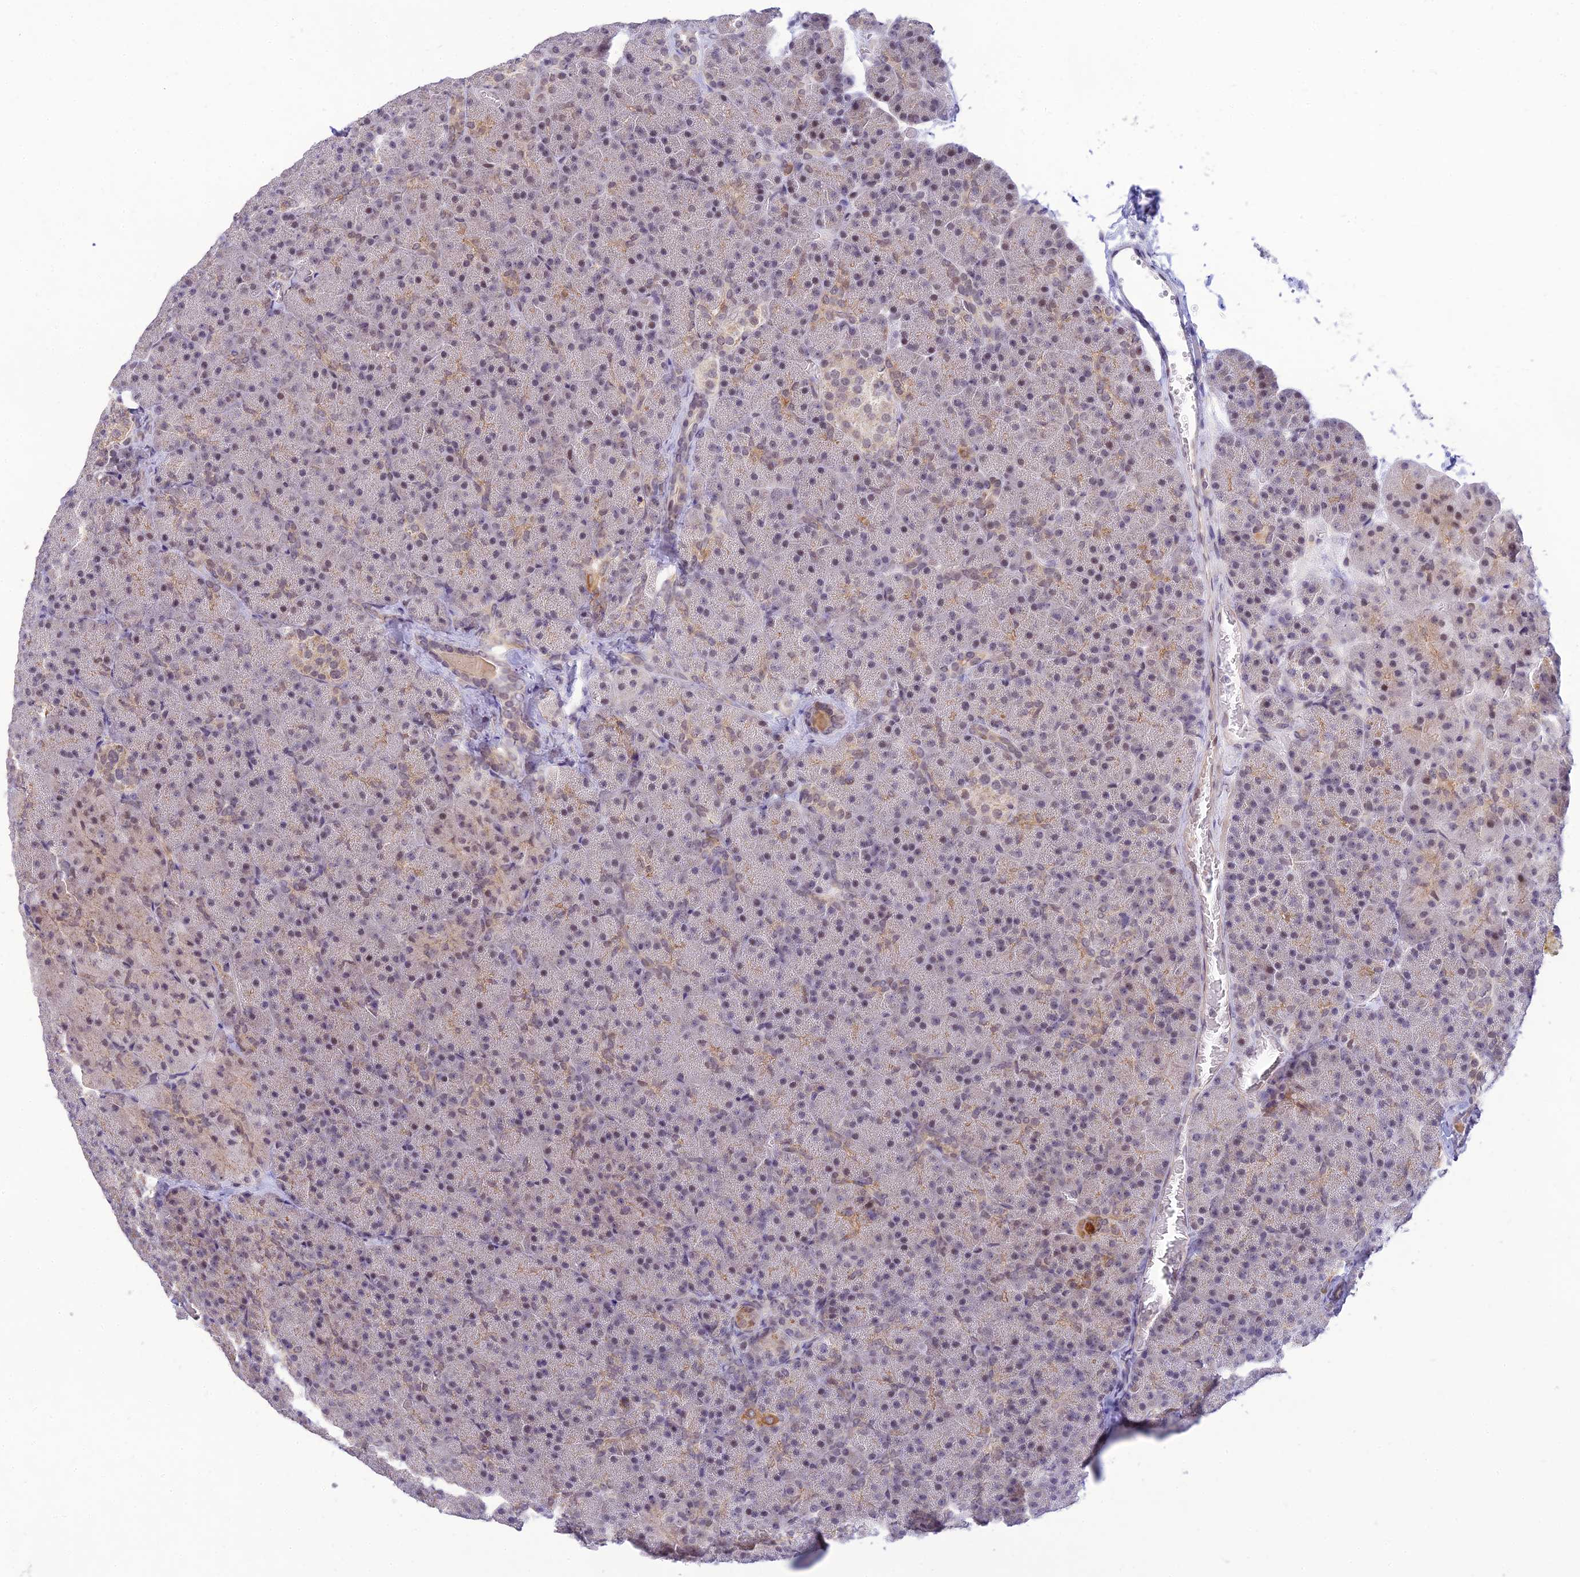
{"staining": {"intensity": "moderate", "quantity": "<25%", "location": "cytoplasmic/membranous,nuclear"}, "tissue": "pancreas", "cell_type": "Exocrine glandular cells", "image_type": "normal", "snomed": [{"axis": "morphology", "description": "Normal tissue, NOS"}, {"axis": "morphology", "description": "Carcinoid, malignant, NOS"}, {"axis": "topography", "description": "Pancreas"}], "caption": "Benign pancreas exhibits moderate cytoplasmic/membranous,nuclear staining in about <25% of exocrine glandular cells Using DAB (brown) and hematoxylin (blue) stains, captured at high magnification using brightfield microscopy..", "gene": "MICOS13", "patient": {"sex": "female", "age": 35}}